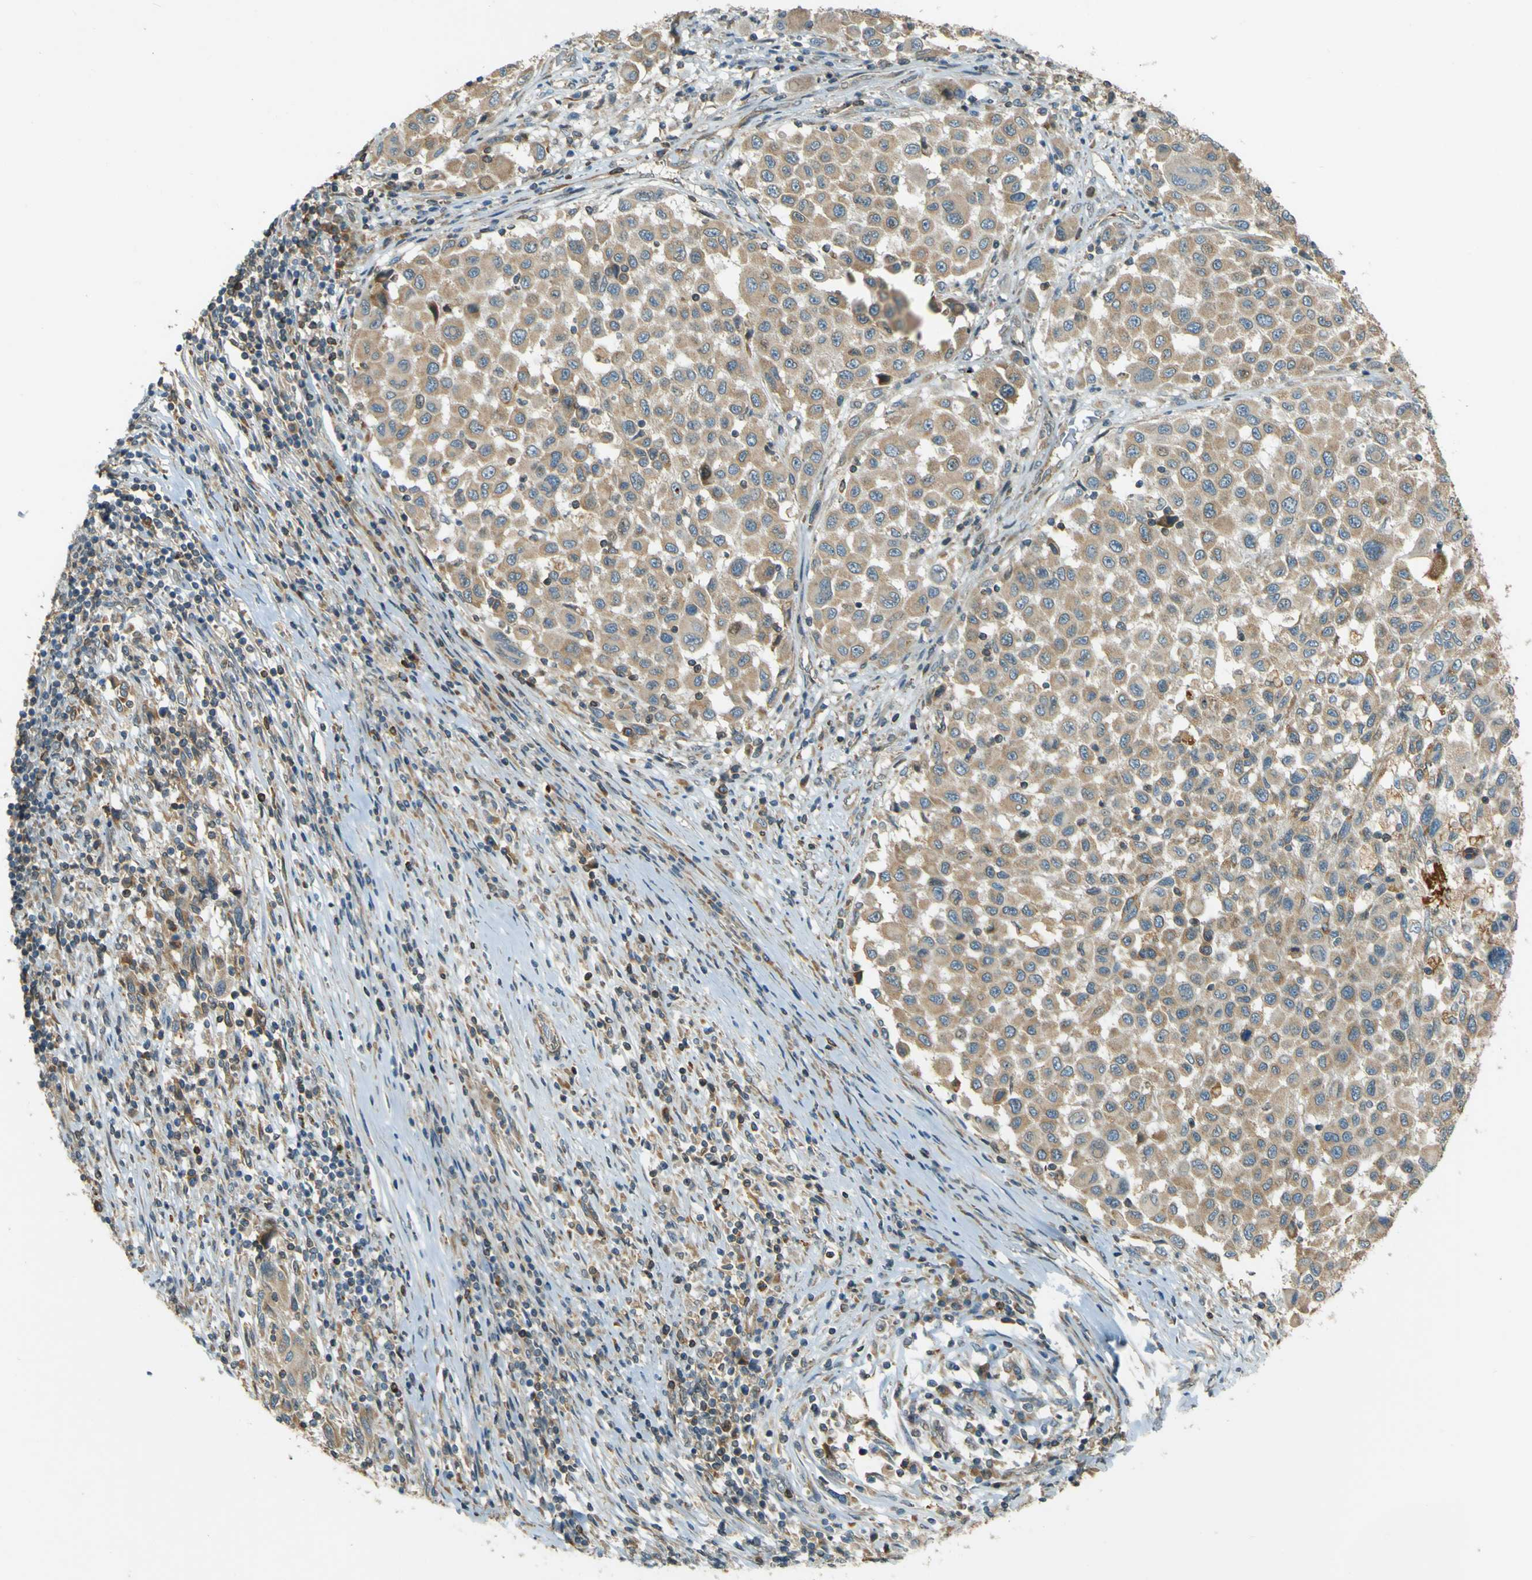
{"staining": {"intensity": "weak", "quantity": ">75%", "location": "cytoplasmic/membranous"}, "tissue": "melanoma", "cell_type": "Tumor cells", "image_type": "cancer", "snomed": [{"axis": "morphology", "description": "Malignant melanoma, Metastatic site"}, {"axis": "topography", "description": "Lymph node"}], "caption": "Immunohistochemical staining of human melanoma reveals low levels of weak cytoplasmic/membranous protein staining in about >75% of tumor cells.", "gene": "LPCAT1", "patient": {"sex": "male", "age": 61}}